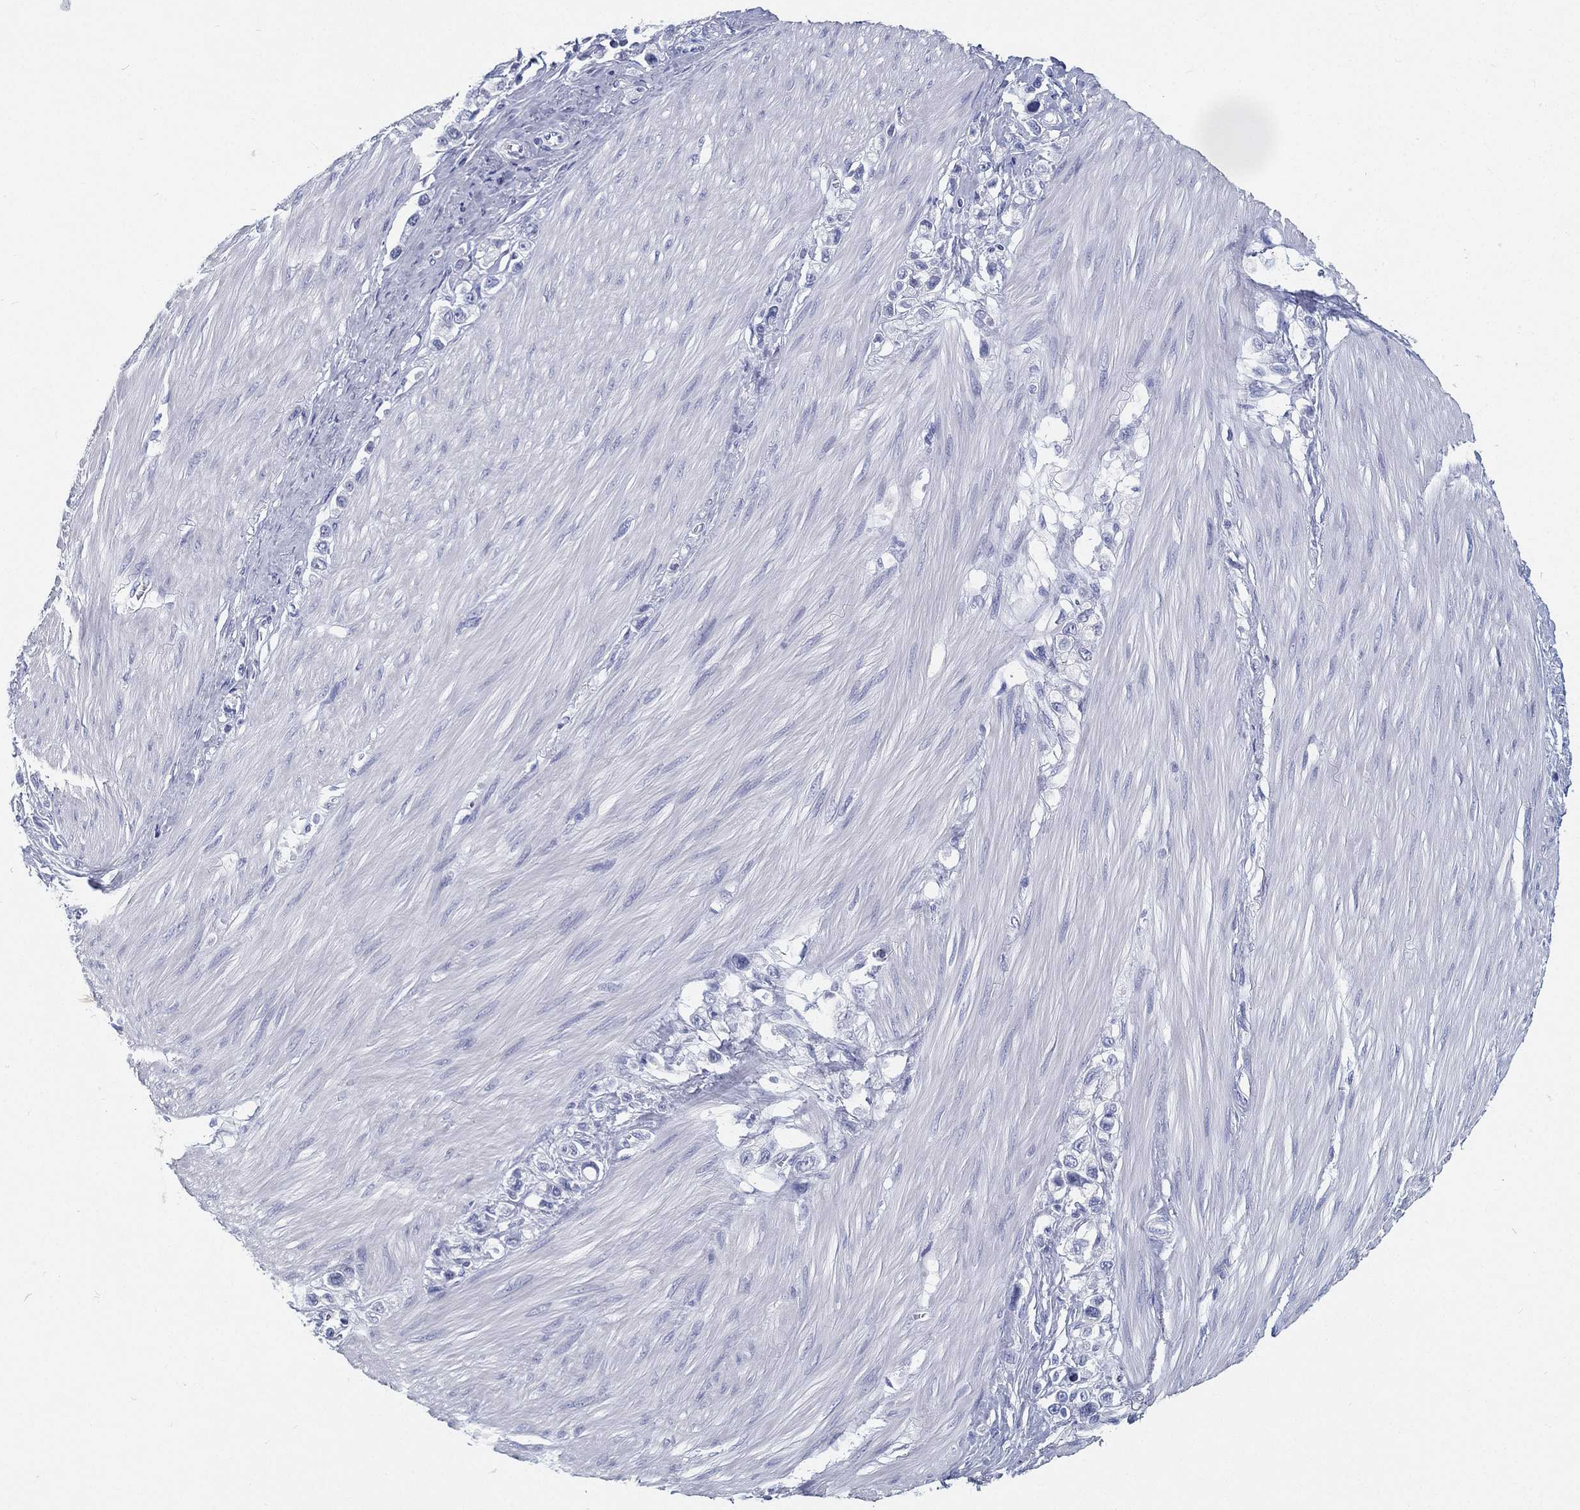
{"staining": {"intensity": "negative", "quantity": "none", "location": "none"}, "tissue": "stomach cancer", "cell_type": "Tumor cells", "image_type": "cancer", "snomed": [{"axis": "morphology", "description": "Normal tissue, NOS"}, {"axis": "morphology", "description": "Adenocarcinoma, NOS"}, {"axis": "morphology", "description": "Adenocarcinoma, High grade"}, {"axis": "topography", "description": "Stomach, upper"}, {"axis": "topography", "description": "Stomach"}], "caption": "Tumor cells show no significant expression in adenocarcinoma (stomach).", "gene": "ATP1B2", "patient": {"sex": "female", "age": 65}}